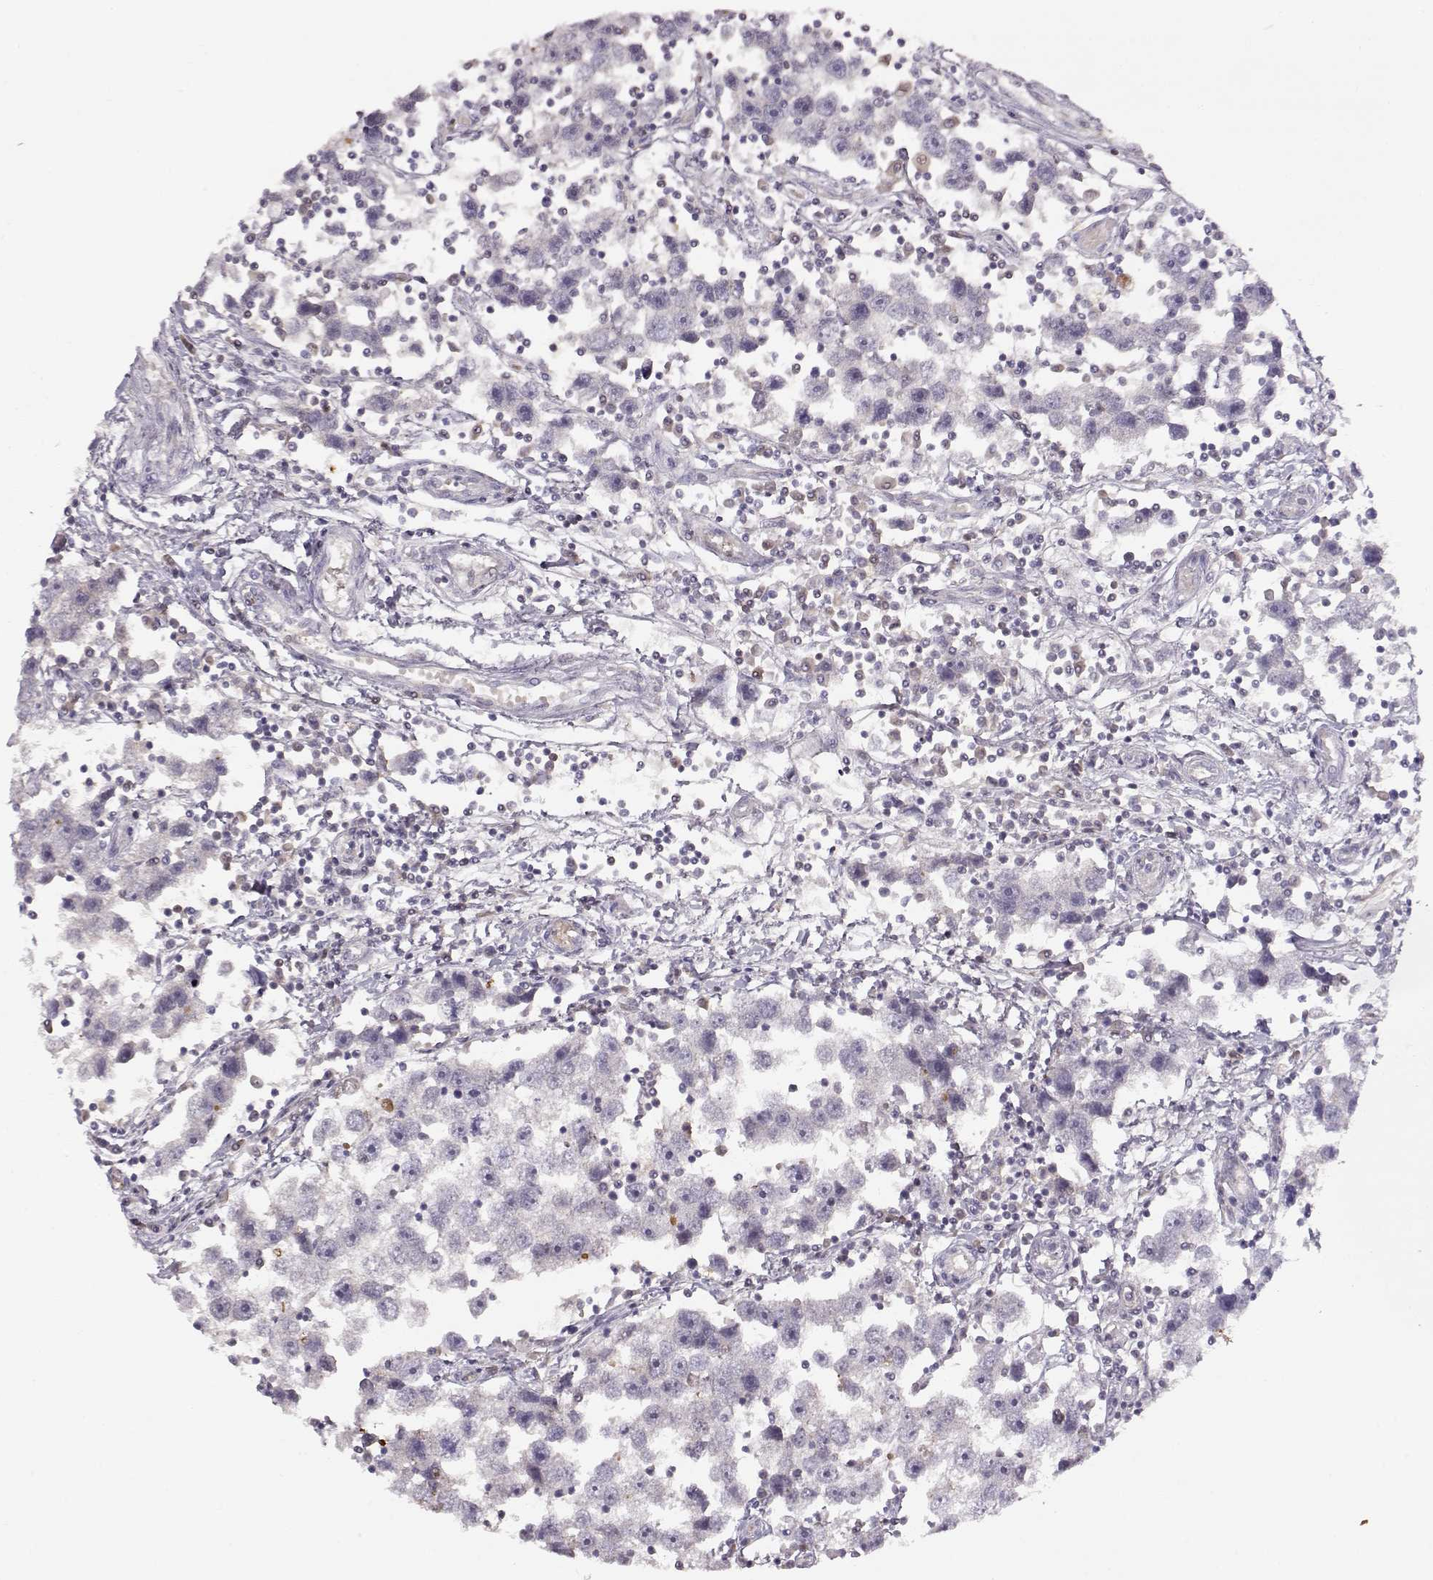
{"staining": {"intensity": "negative", "quantity": "none", "location": "none"}, "tissue": "testis cancer", "cell_type": "Tumor cells", "image_type": "cancer", "snomed": [{"axis": "morphology", "description": "Seminoma, NOS"}, {"axis": "topography", "description": "Testis"}], "caption": "An image of human testis cancer (seminoma) is negative for staining in tumor cells. (Stains: DAB immunohistochemistry (IHC) with hematoxylin counter stain, Microscopy: brightfield microscopy at high magnification).", "gene": "PNP", "patient": {"sex": "male", "age": 30}}